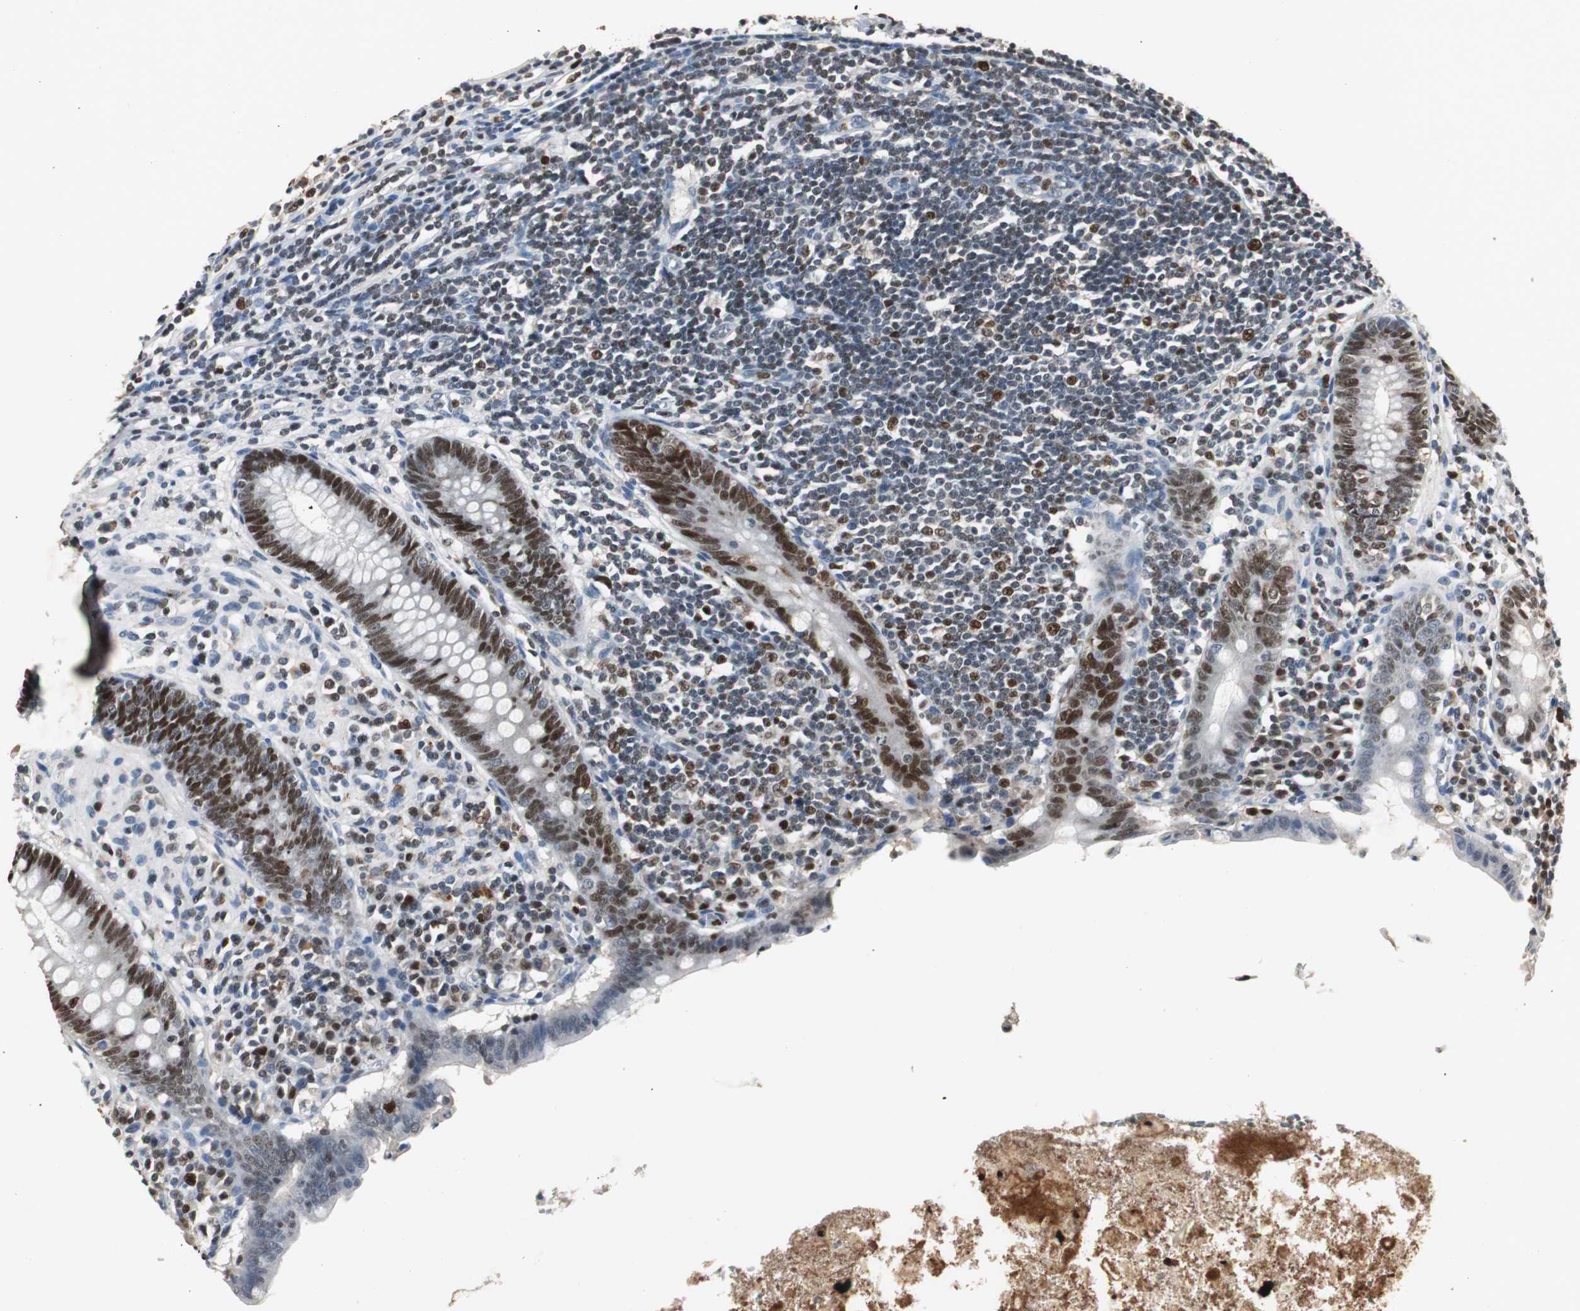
{"staining": {"intensity": "moderate", "quantity": ">75%", "location": "nuclear"}, "tissue": "appendix", "cell_type": "Glandular cells", "image_type": "normal", "snomed": [{"axis": "morphology", "description": "Normal tissue, NOS"}, {"axis": "topography", "description": "Appendix"}], "caption": "Immunohistochemical staining of normal human appendix reveals >75% levels of moderate nuclear protein staining in about >75% of glandular cells. Immunohistochemistry stains the protein in brown and the nuclei are stained blue.", "gene": "FEN1", "patient": {"sex": "female", "age": 50}}